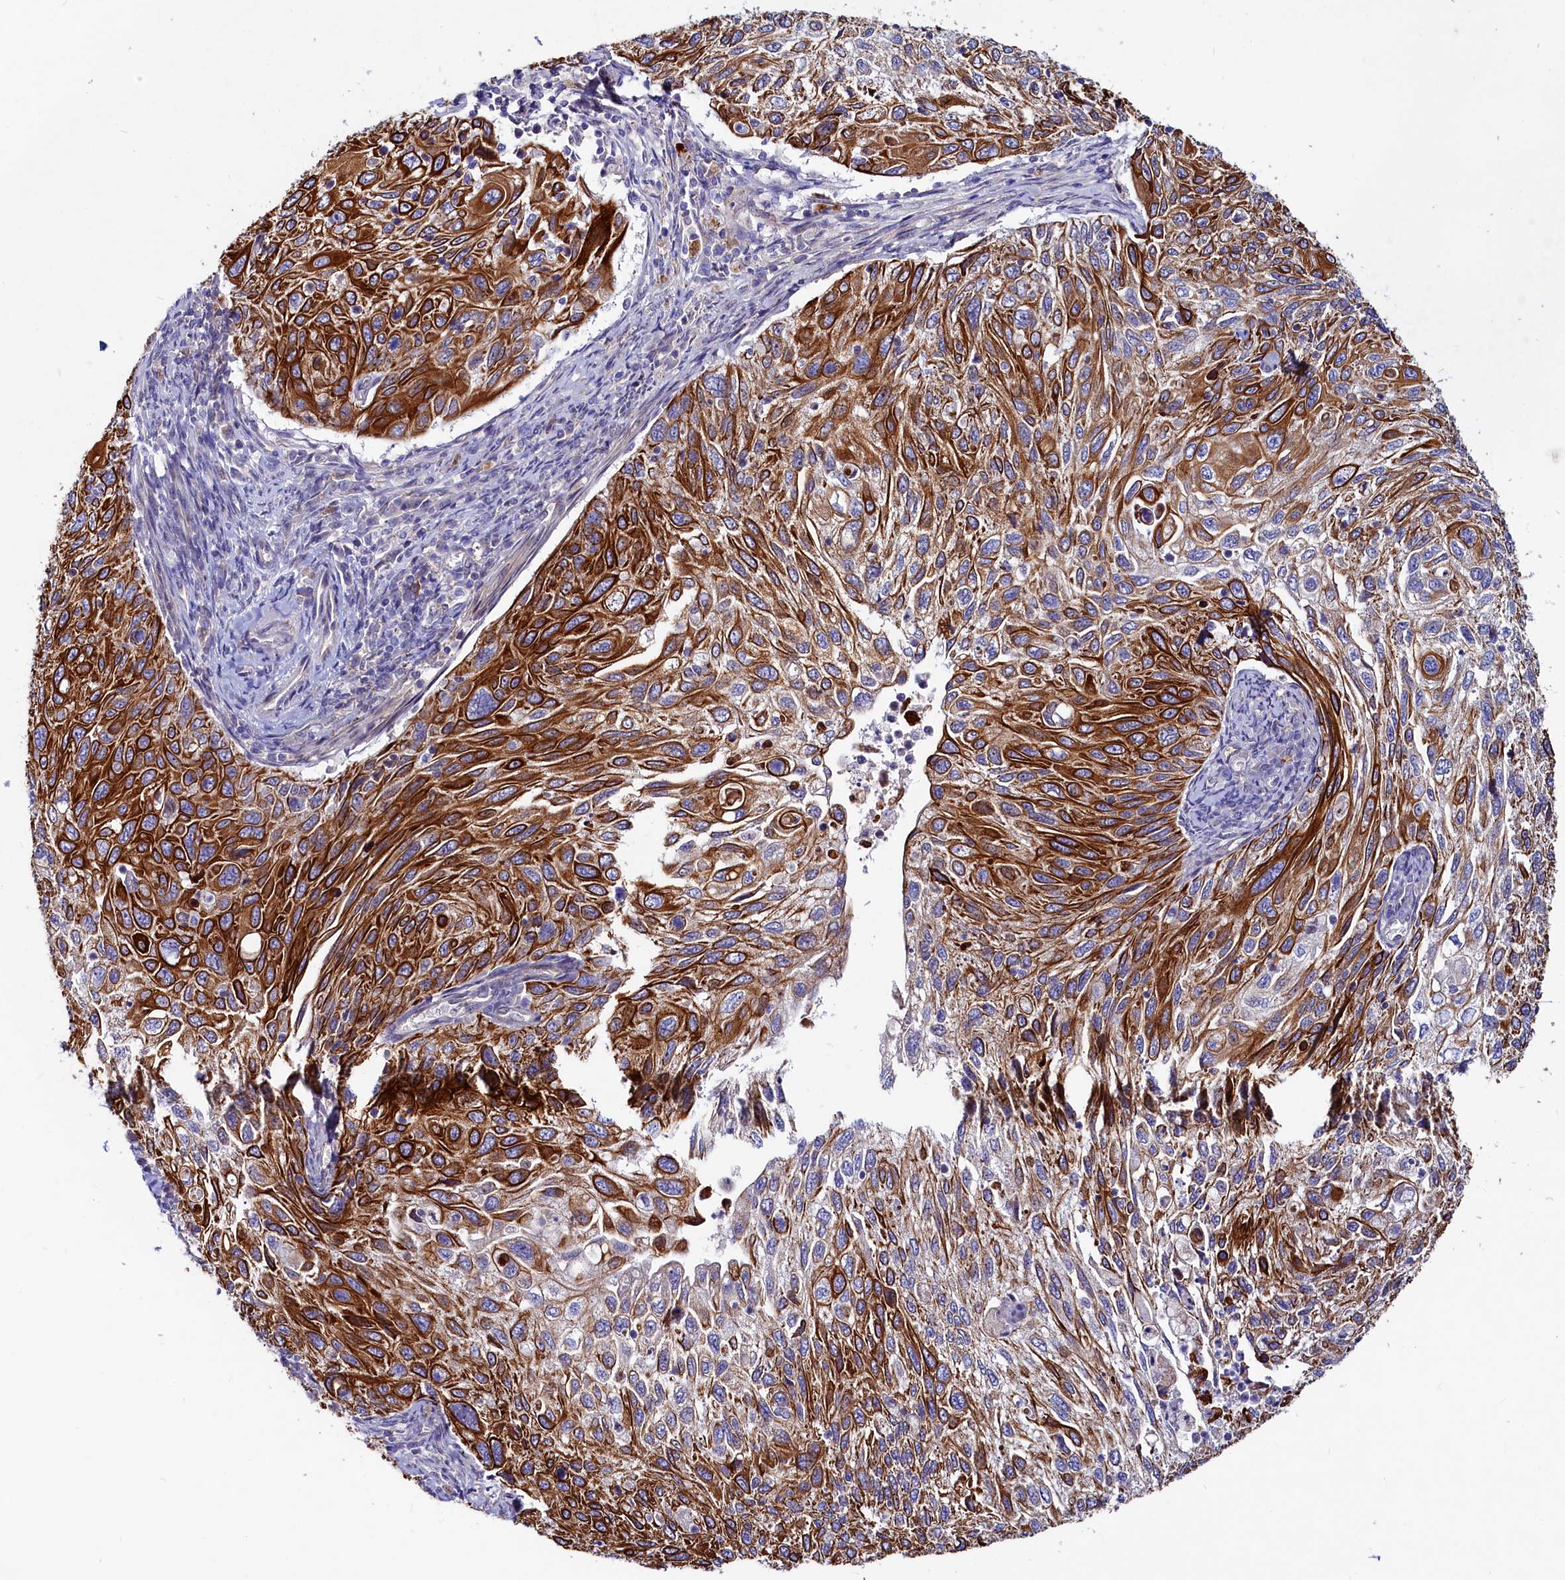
{"staining": {"intensity": "strong", "quantity": ">75%", "location": "cytoplasmic/membranous"}, "tissue": "cervical cancer", "cell_type": "Tumor cells", "image_type": "cancer", "snomed": [{"axis": "morphology", "description": "Squamous cell carcinoma, NOS"}, {"axis": "topography", "description": "Cervix"}], "caption": "Immunohistochemical staining of squamous cell carcinoma (cervical) exhibits high levels of strong cytoplasmic/membranous protein expression in about >75% of tumor cells.", "gene": "ASTE1", "patient": {"sex": "female", "age": 70}}